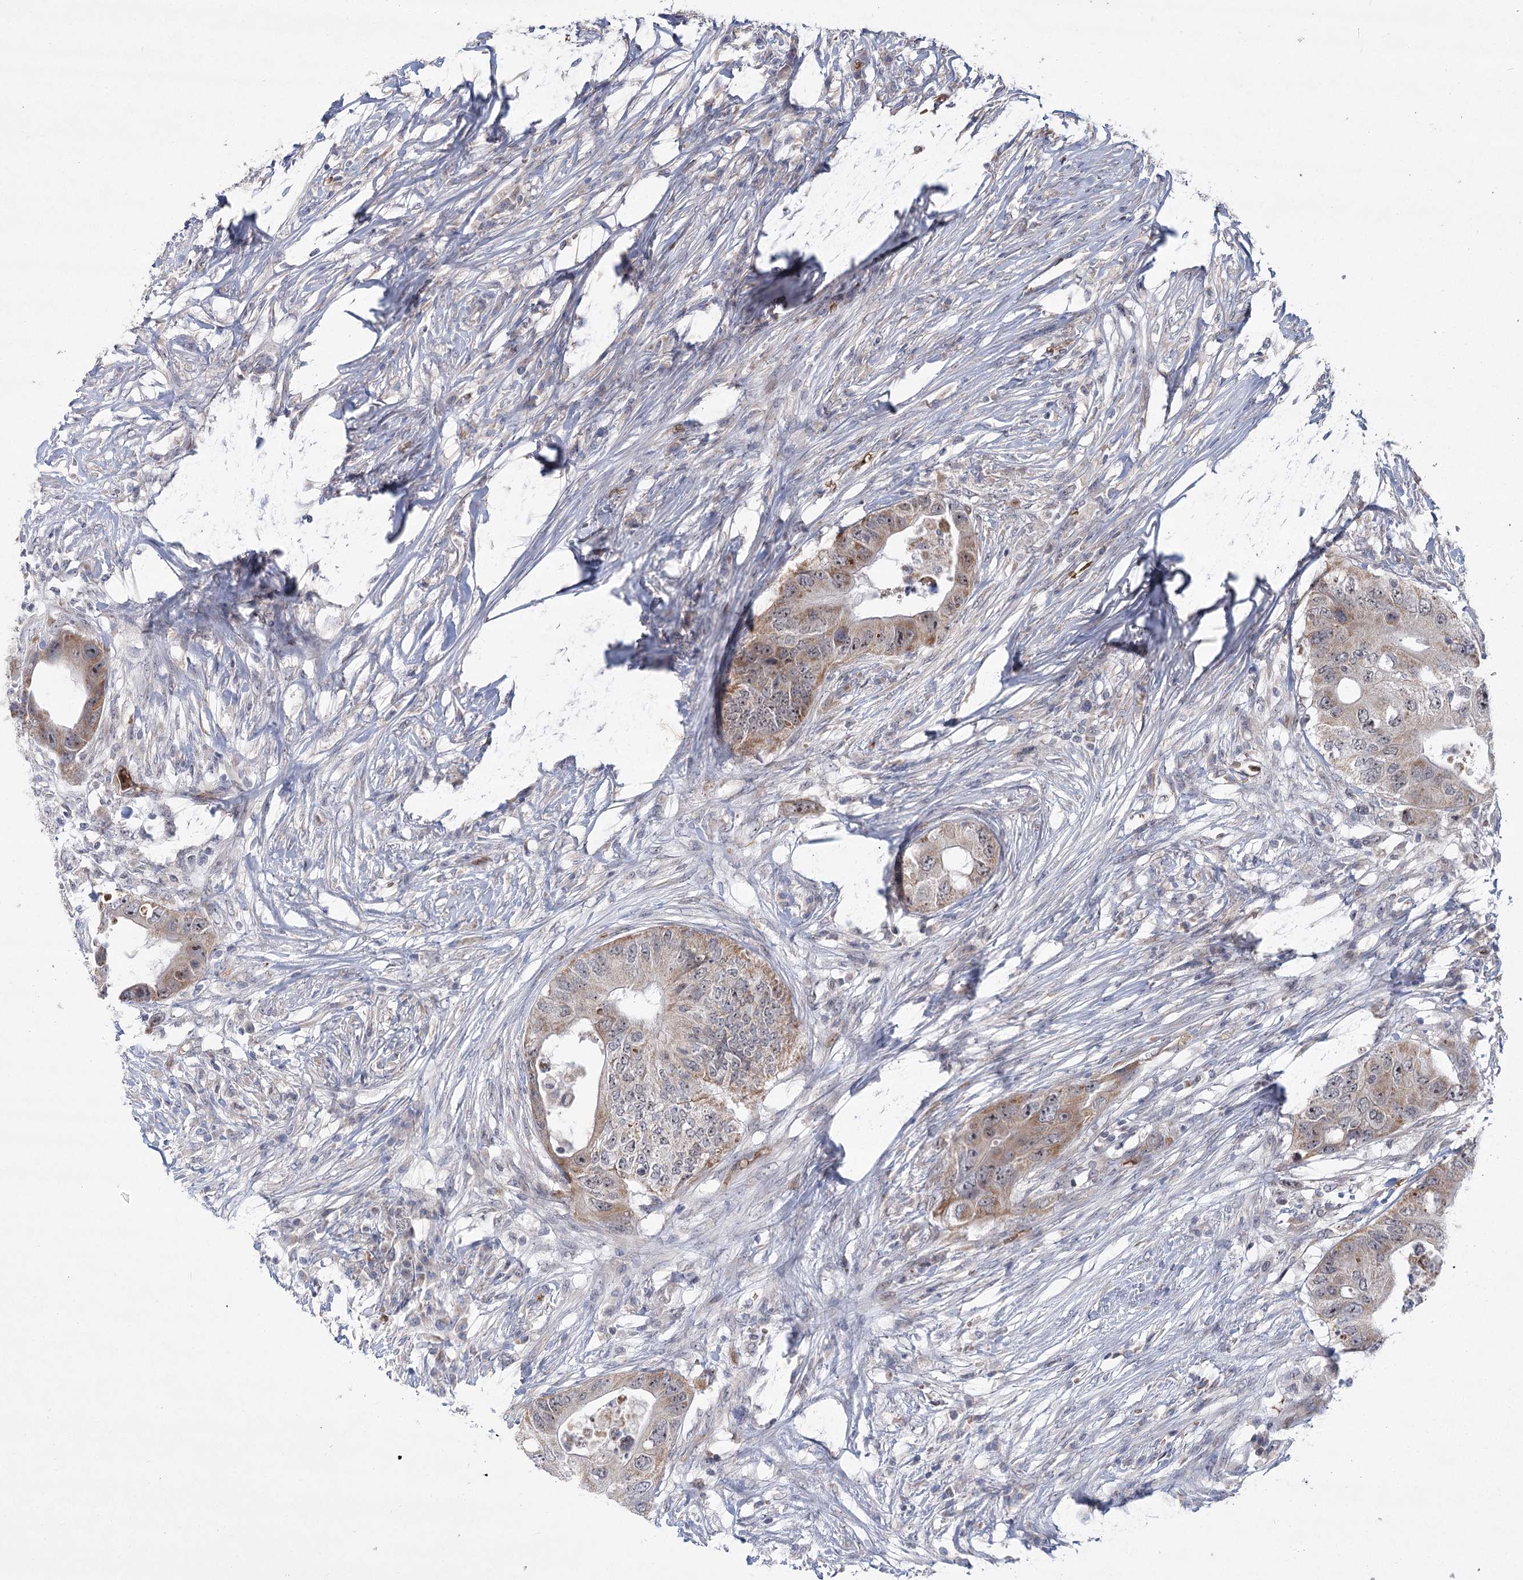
{"staining": {"intensity": "weak", "quantity": "25%-75%", "location": "cytoplasmic/membranous,nuclear"}, "tissue": "colorectal cancer", "cell_type": "Tumor cells", "image_type": "cancer", "snomed": [{"axis": "morphology", "description": "Adenocarcinoma, NOS"}, {"axis": "topography", "description": "Colon"}], "caption": "Colorectal adenocarcinoma was stained to show a protein in brown. There is low levels of weak cytoplasmic/membranous and nuclear staining in about 25%-75% of tumor cells. Using DAB (brown) and hematoxylin (blue) stains, captured at high magnification using brightfield microscopy.", "gene": "NSMCE4A", "patient": {"sex": "male", "age": 71}}